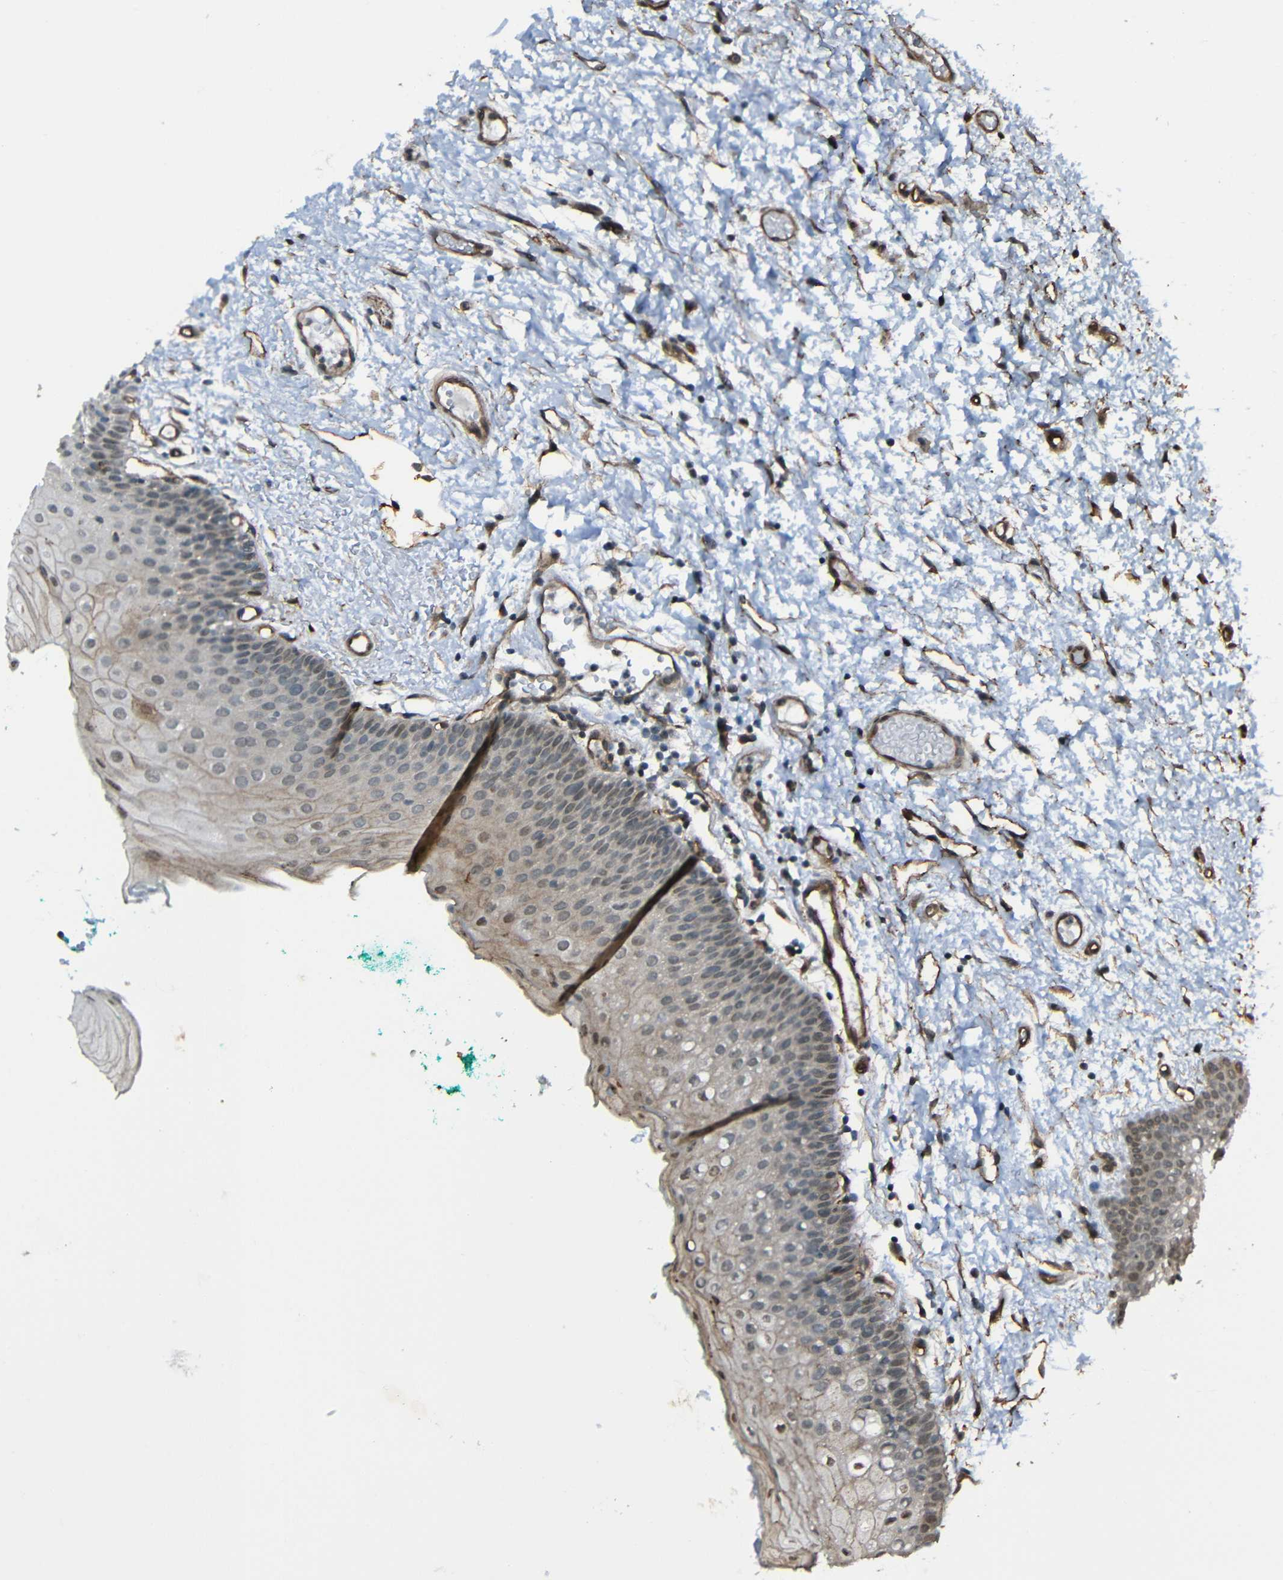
{"staining": {"intensity": "weak", "quantity": "<25%", "location": "cytoplasmic/membranous"}, "tissue": "oral mucosa", "cell_type": "Squamous epithelial cells", "image_type": "normal", "snomed": [{"axis": "morphology", "description": "Normal tissue, NOS"}, {"axis": "morphology", "description": "Squamous cell carcinoma, NOS"}, {"axis": "topography", "description": "Oral tissue"}, {"axis": "topography", "description": "Salivary gland"}, {"axis": "topography", "description": "Head-Neck"}], "caption": "This photomicrograph is of benign oral mucosa stained with immunohistochemistry (IHC) to label a protein in brown with the nuclei are counter-stained blue. There is no staining in squamous epithelial cells.", "gene": "LGR5", "patient": {"sex": "female", "age": 62}}